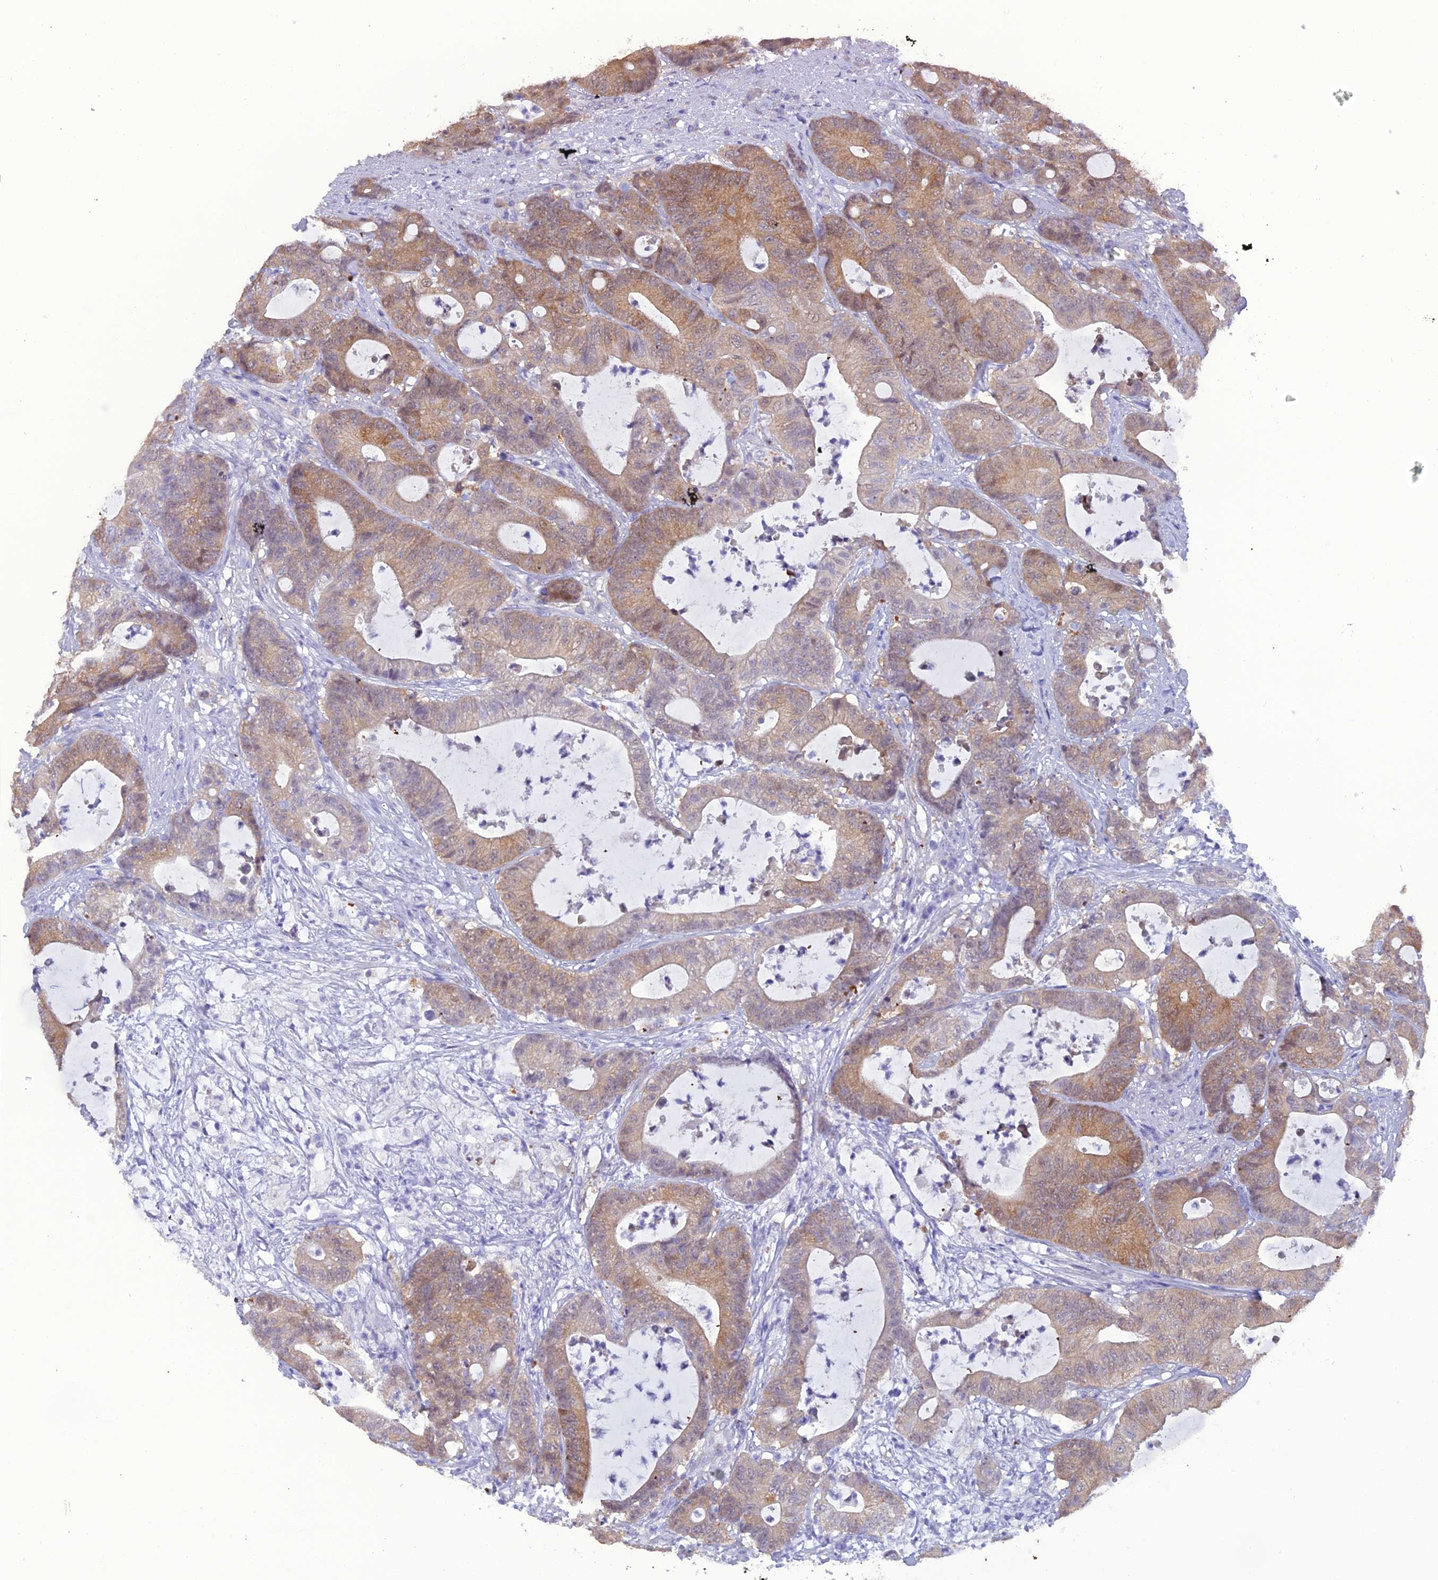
{"staining": {"intensity": "moderate", "quantity": "25%-75%", "location": "cytoplasmic/membranous"}, "tissue": "colorectal cancer", "cell_type": "Tumor cells", "image_type": "cancer", "snomed": [{"axis": "morphology", "description": "Adenocarcinoma, NOS"}, {"axis": "topography", "description": "Colon"}], "caption": "Colorectal adenocarcinoma stained for a protein reveals moderate cytoplasmic/membranous positivity in tumor cells.", "gene": "GNPNAT1", "patient": {"sex": "female", "age": 84}}